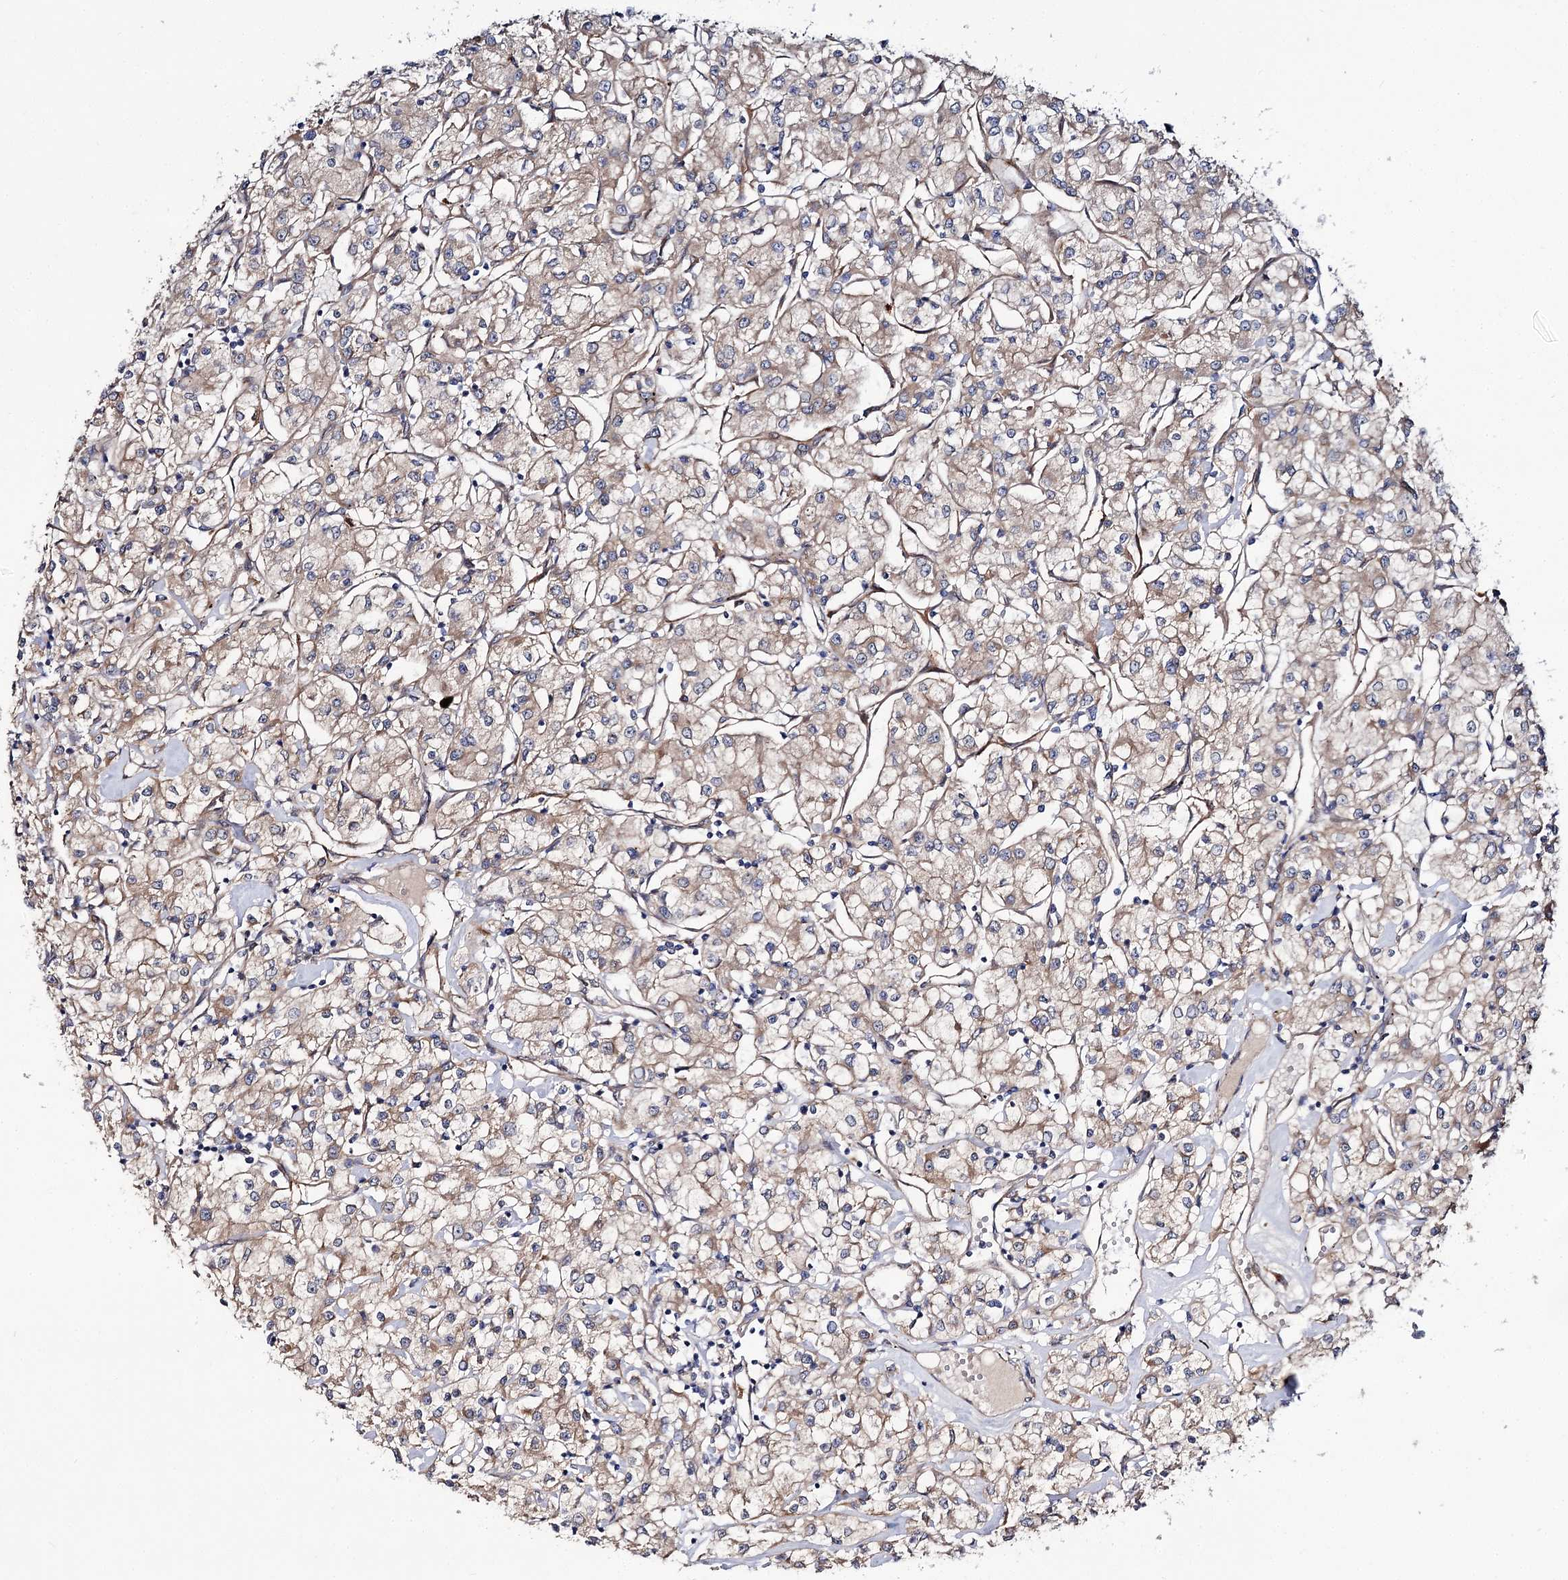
{"staining": {"intensity": "weak", "quantity": "25%-75%", "location": "cytoplasmic/membranous"}, "tissue": "renal cancer", "cell_type": "Tumor cells", "image_type": "cancer", "snomed": [{"axis": "morphology", "description": "Adenocarcinoma, NOS"}, {"axis": "topography", "description": "Kidney"}], "caption": "IHC of human adenocarcinoma (renal) demonstrates low levels of weak cytoplasmic/membranous staining in about 25%-75% of tumor cells.", "gene": "MINDY3", "patient": {"sex": "female", "age": 59}}